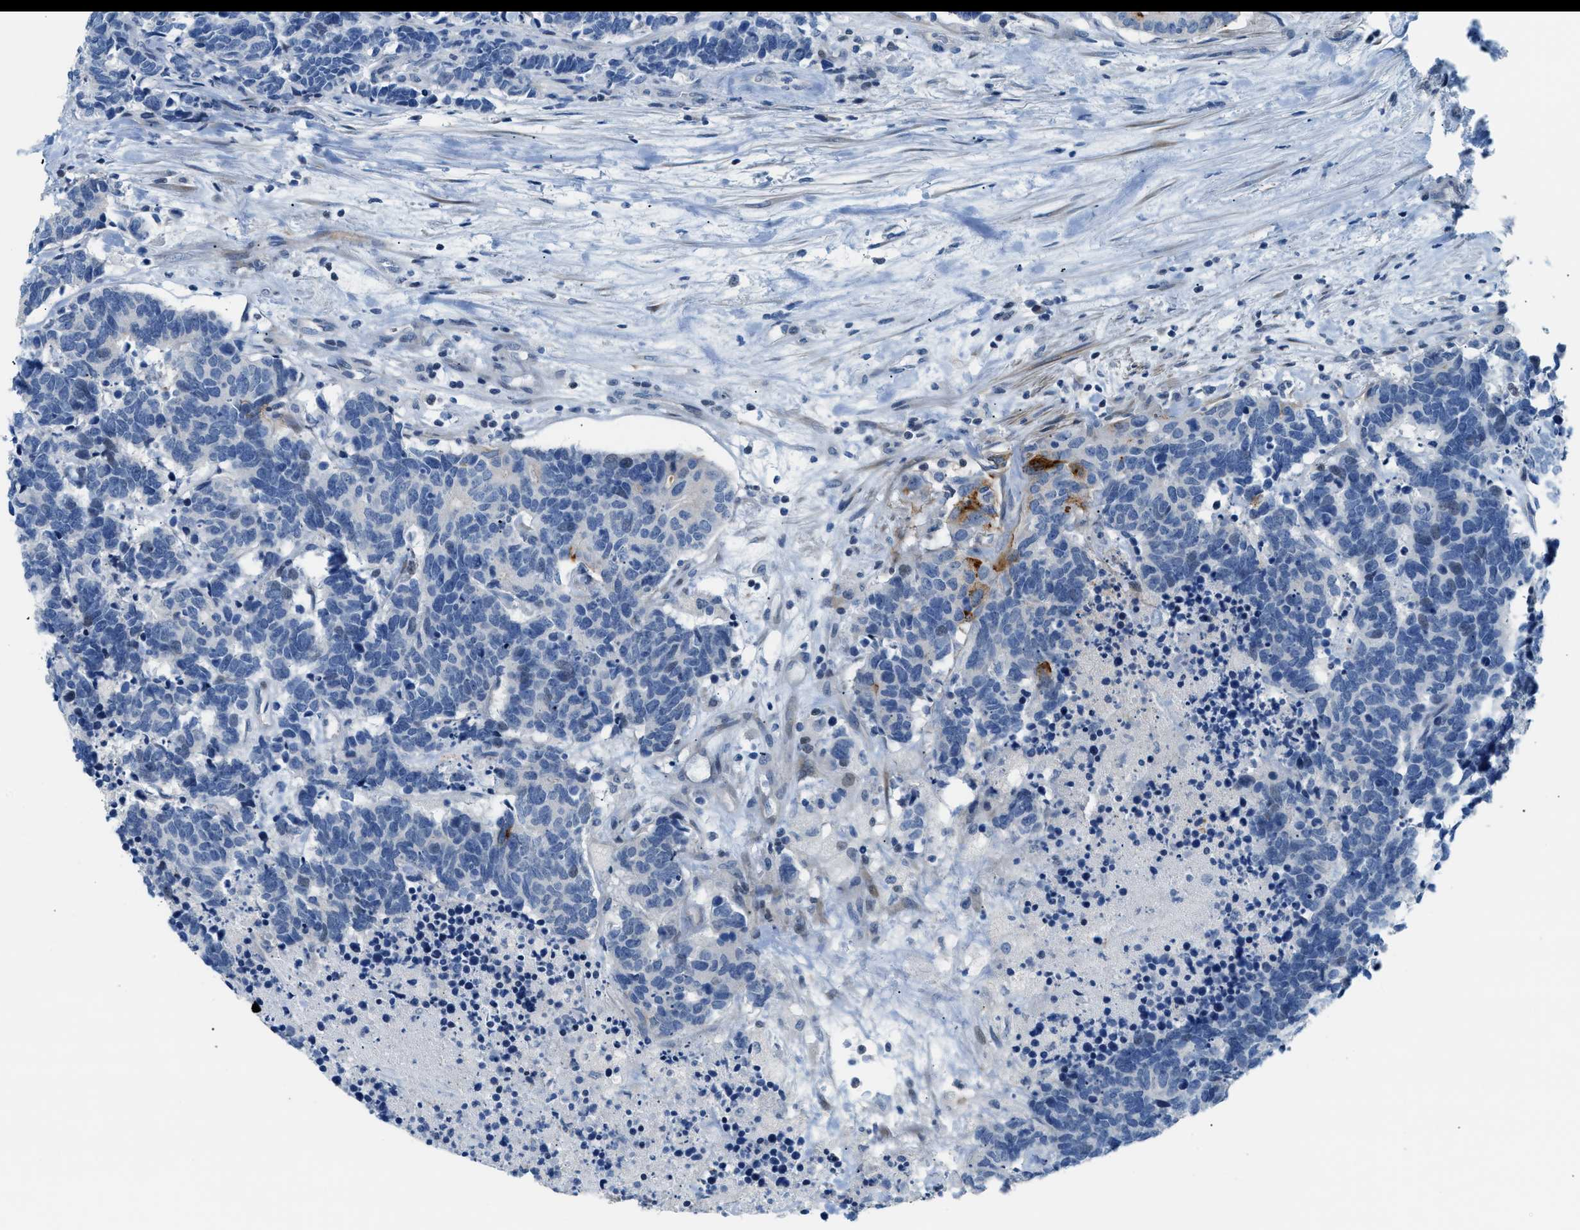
{"staining": {"intensity": "negative", "quantity": "none", "location": "none"}, "tissue": "carcinoid", "cell_type": "Tumor cells", "image_type": "cancer", "snomed": [{"axis": "morphology", "description": "Carcinoma, NOS"}, {"axis": "morphology", "description": "Carcinoid, malignant, NOS"}, {"axis": "topography", "description": "Urinary bladder"}], "caption": "High magnification brightfield microscopy of carcinoma stained with DAB (brown) and counterstained with hematoxylin (blue): tumor cells show no significant staining.", "gene": "FDCSP", "patient": {"sex": "male", "age": 57}}